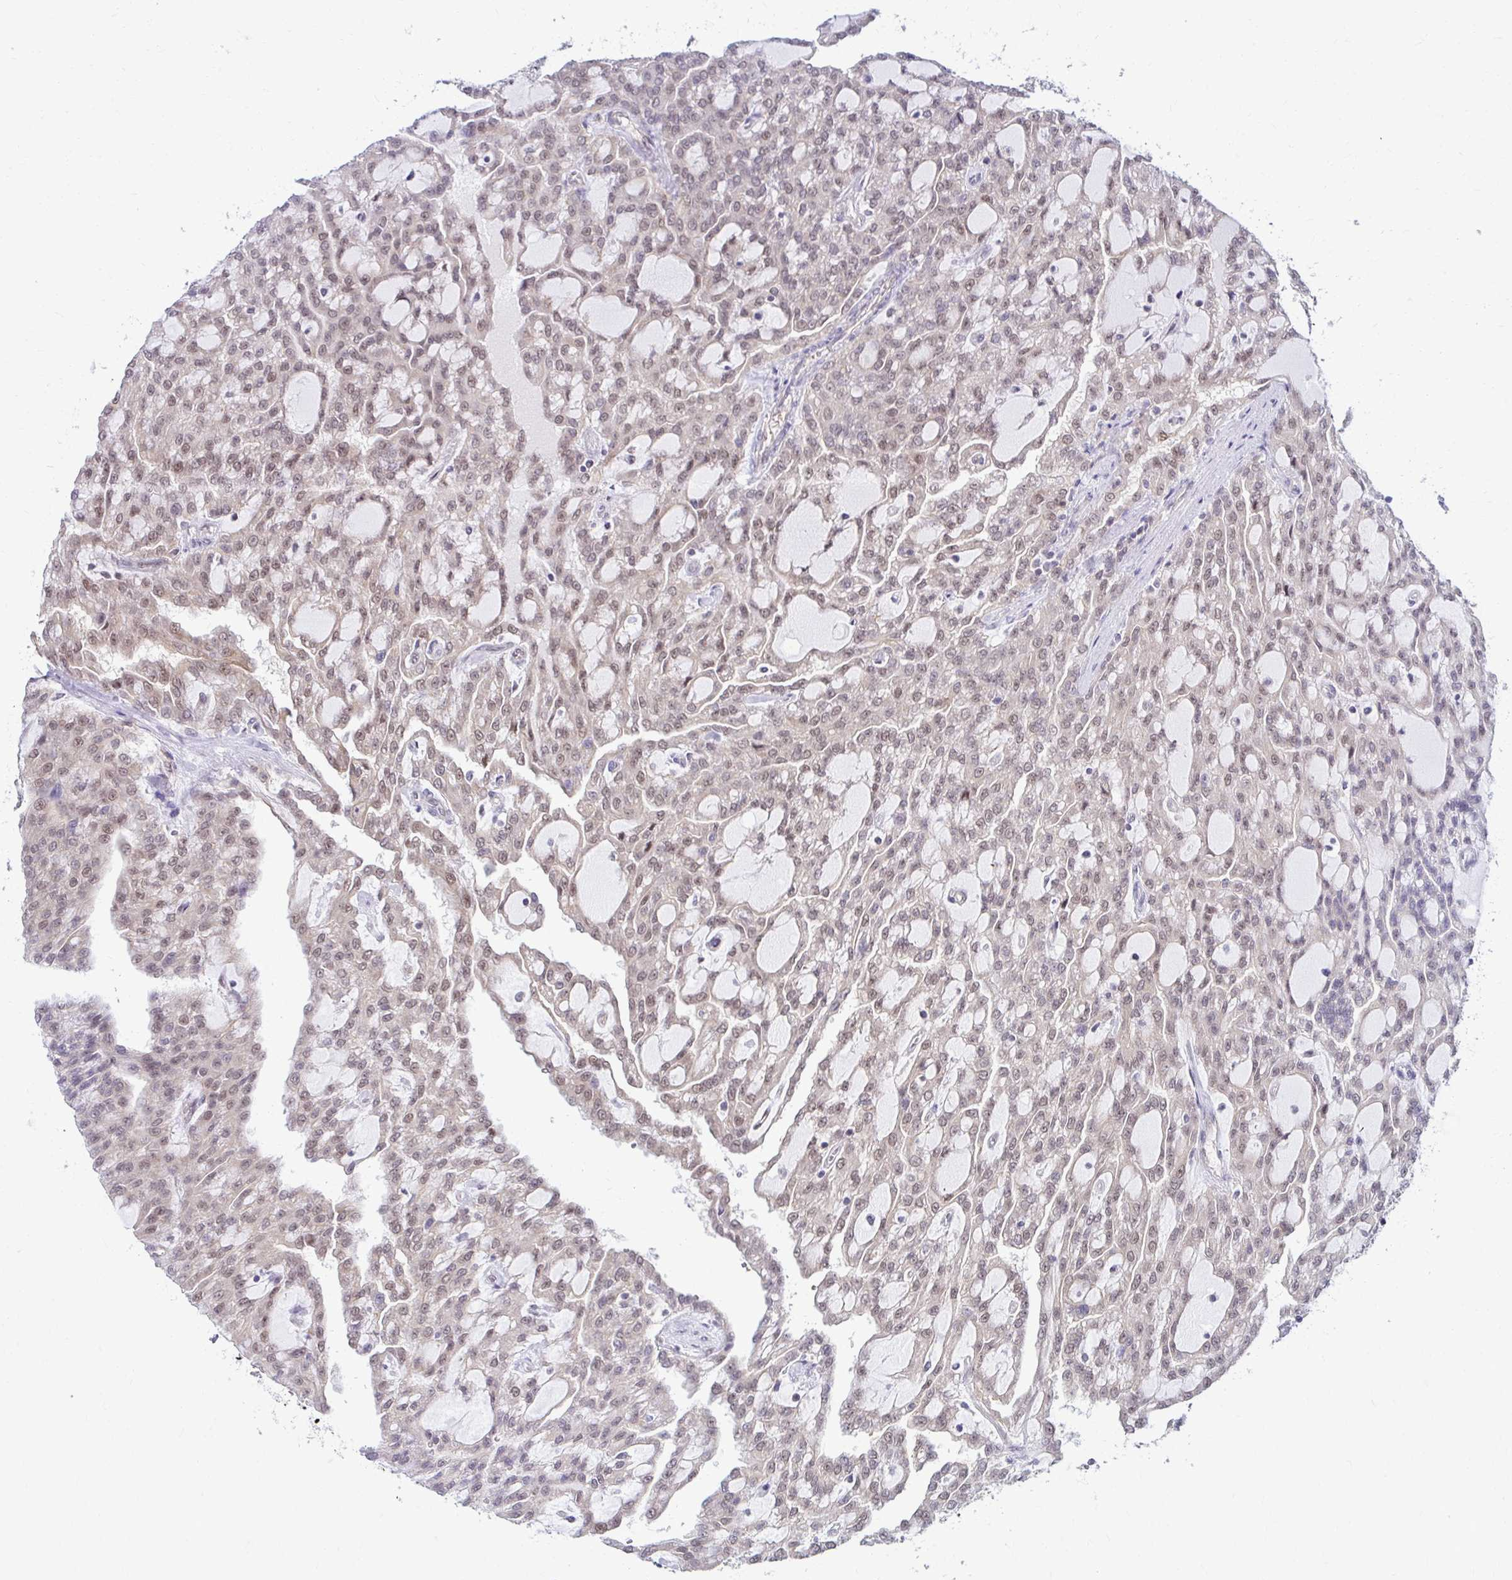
{"staining": {"intensity": "weak", "quantity": "25%-75%", "location": "nuclear"}, "tissue": "renal cancer", "cell_type": "Tumor cells", "image_type": "cancer", "snomed": [{"axis": "morphology", "description": "Adenocarcinoma, NOS"}, {"axis": "topography", "description": "Kidney"}], "caption": "A brown stain shows weak nuclear expression of a protein in renal cancer tumor cells.", "gene": "PSMD3", "patient": {"sex": "male", "age": 63}}